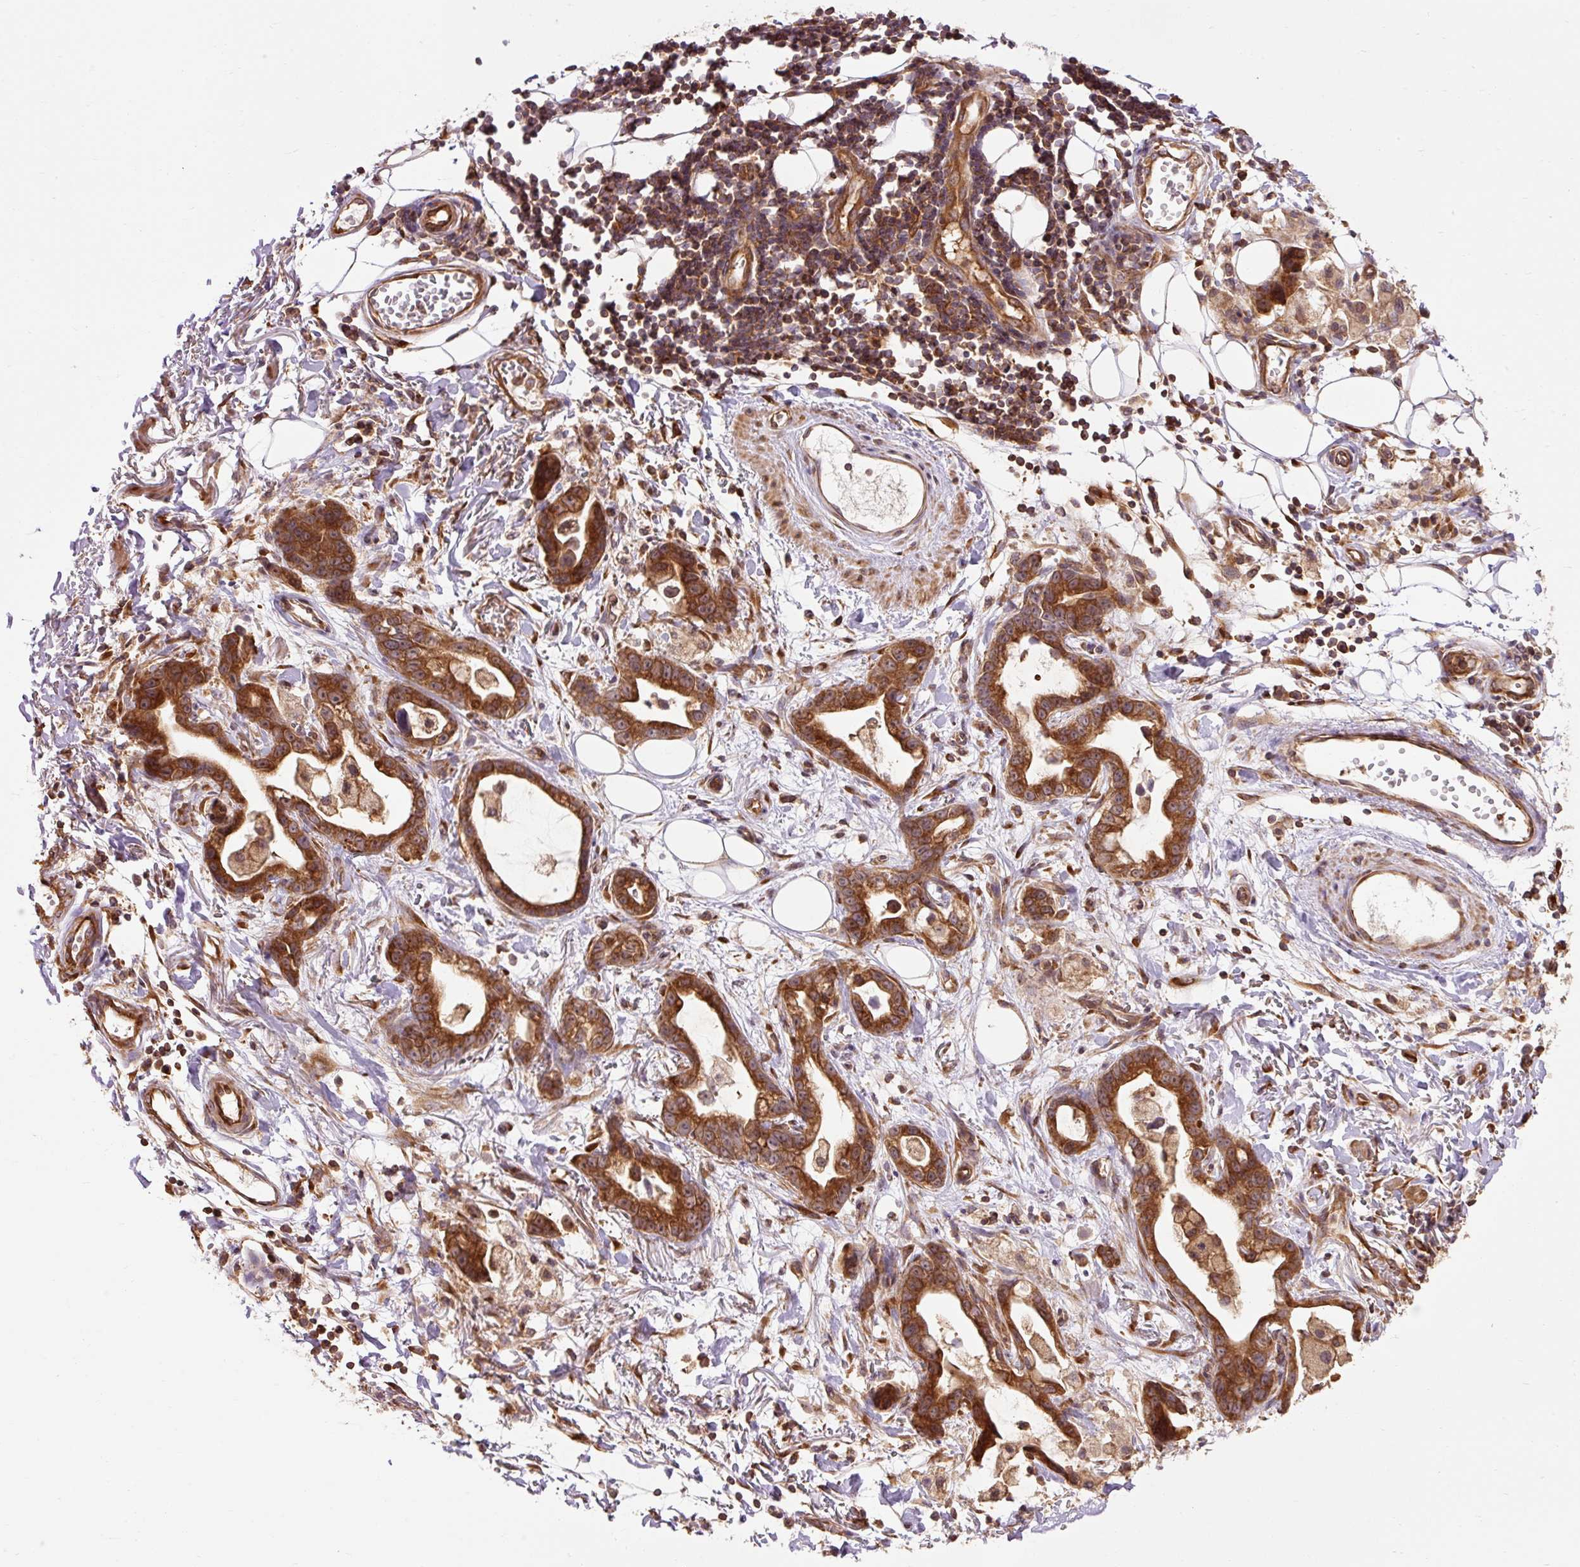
{"staining": {"intensity": "strong", "quantity": ">75%", "location": "cytoplasmic/membranous"}, "tissue": "stomach cancer", "cell_type": "Tumor cells", "image_type": "cancer", "snomed": [{"axis": "morphology", "description": "Adenocarcinoma, NOS"}, {"axis": "topography", "description": "Stomach"}], "caption": "About >75% of tumor cells in human adenocarcinoma (stomach) demonstrate strong cytoplasmic/membranous protein expression as visualized by brown immunohistochemical staining.", "gene": "PDAP1", "patient": {"sex": "male", "age": 55}}